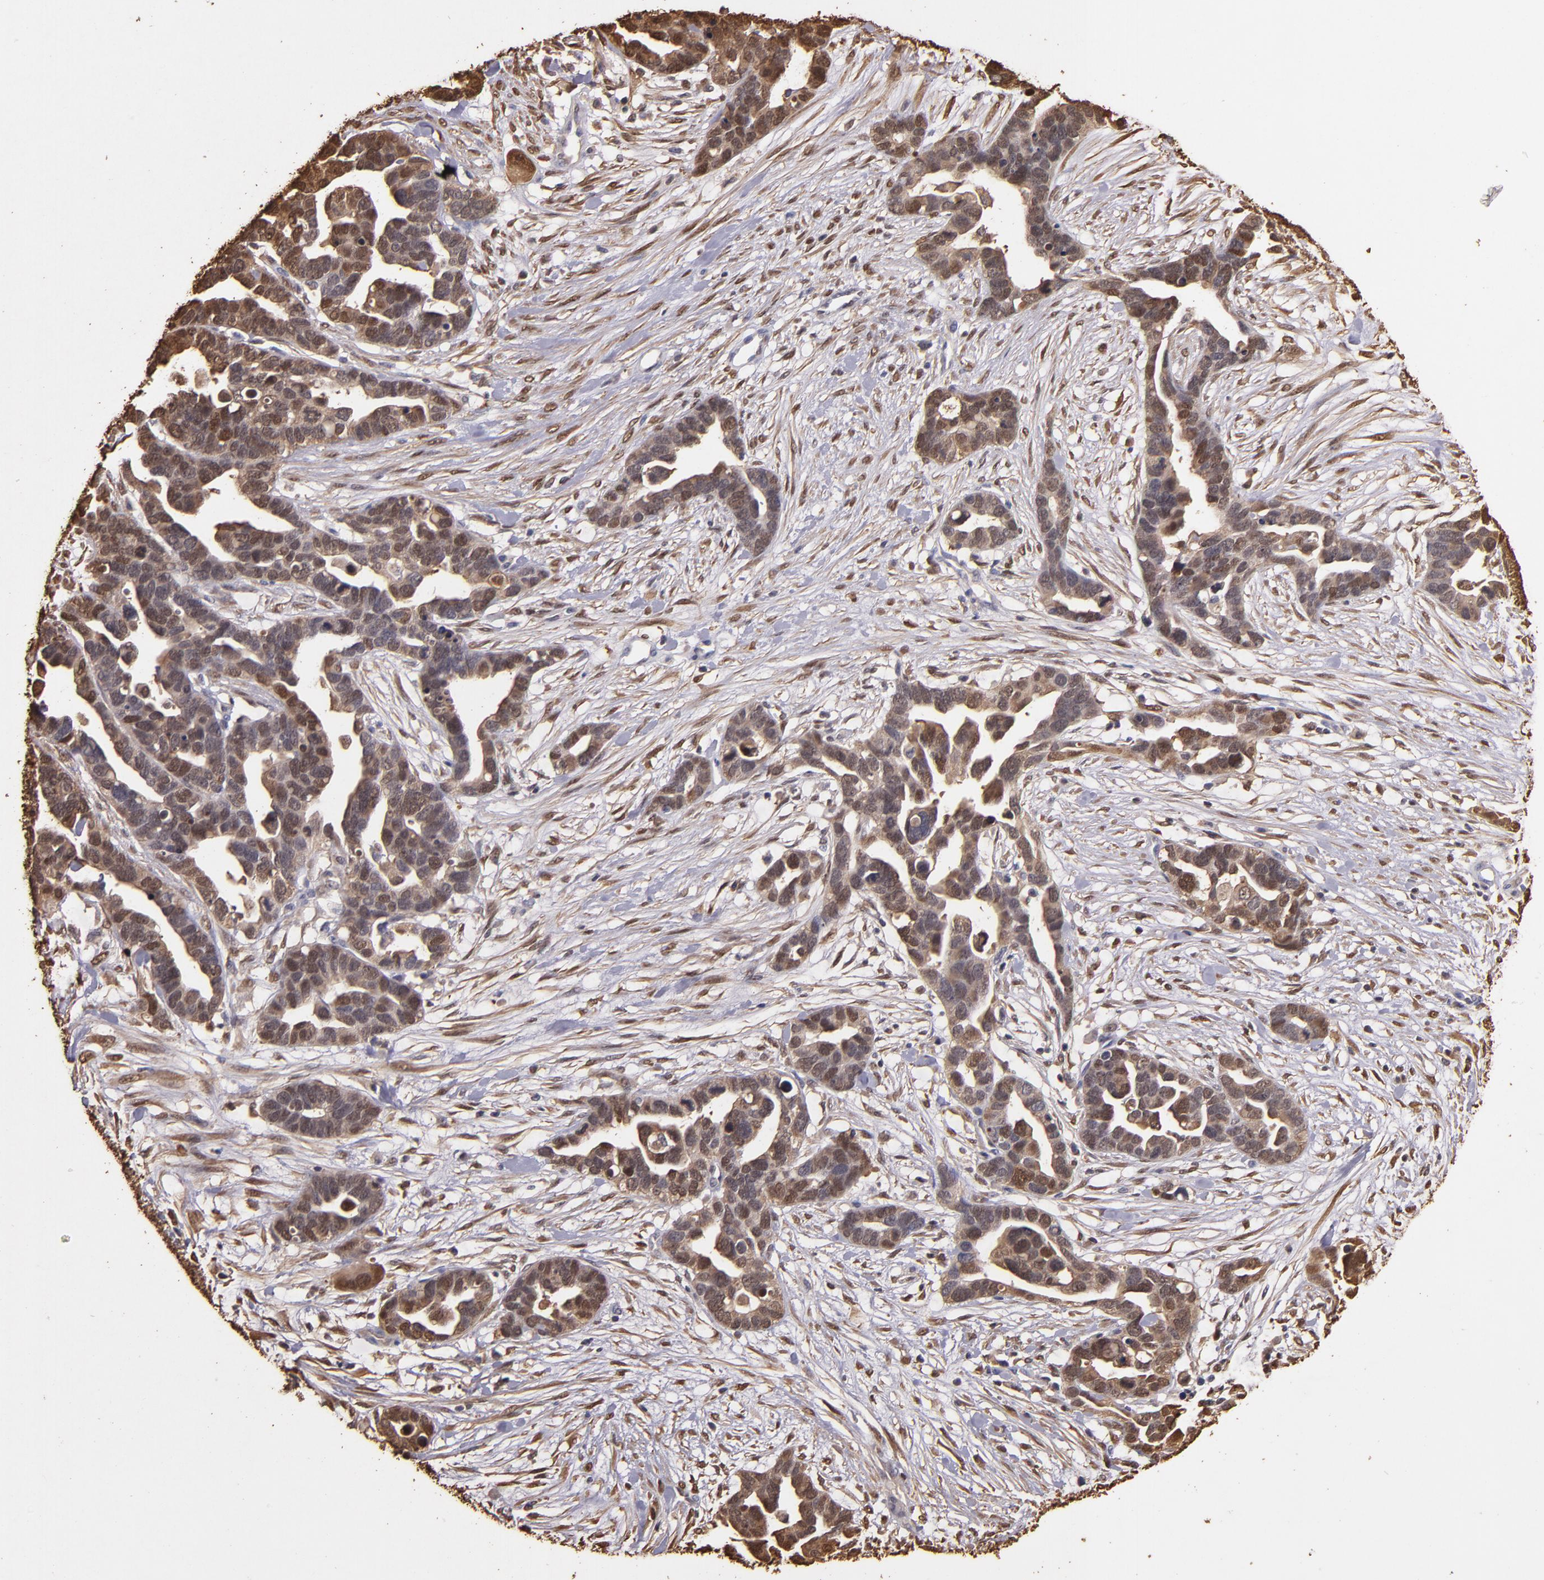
{"staining": {"intensity": "moderate", "quantity": ">75%", "location": "cytoplasmic/membranous"}, "tissue": "ovarian cancer", "cell_type": "Tumor cells", "image_type": "cancer", "snomed": [{"axis": "morphology", "description": "Cystadenocarcinoma, serous, NOS"}, {"axis": "topography", "description": "Ovary"}], "caption": "Immunohistochemical staining of serous cystadenocarcinoma (ovarian) exhibits medium levels of moderate cytoplasmic/membranous expression in approximately >75% of tumor cells.", "gene": "S100A6", "patient": {"sex": "female", "age": 54}}